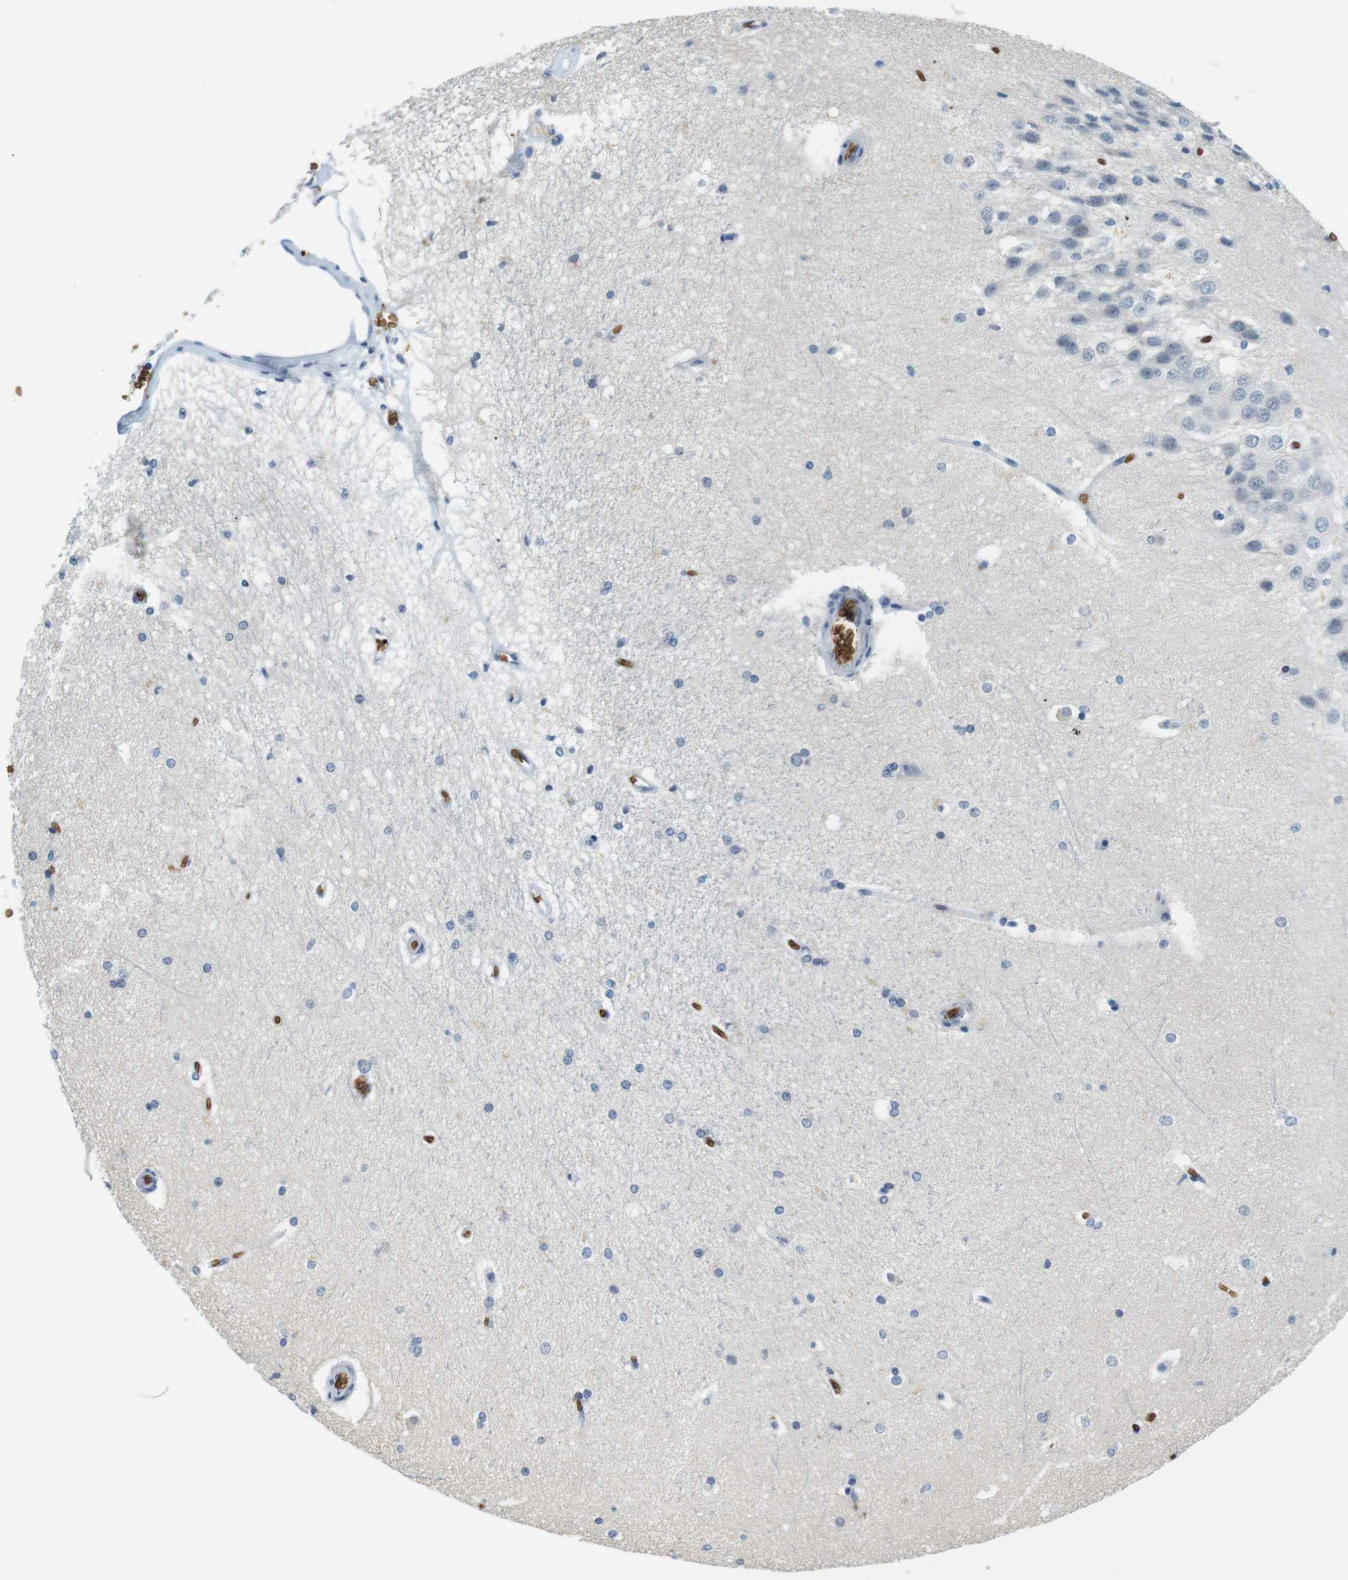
{"staining": {"intensity": "negative", "quantity": "none", "location": "none"}, "tissue": "hippocampus", "cell_type": "Glial cells", "image_type": "normal", "snomed": [{"axis": "morphology", "description": "Normal tissue, NOS"}, {"axis": "topography", "description": "Hippocampus"}], "caption": "A high-resolution photomicrograph shows immunohistochemistry staining of normal hippocampus, which shows no significant staining in glial cells. (Stains: DAB (3,3'-diaminobenzidine) immunohistochemistry with hematoxylin counter stain, Microscopy: brightfield microscopy at high magnification).", "gene": "SLC4A1", "patient": {"sex": "female", "age": 19}}